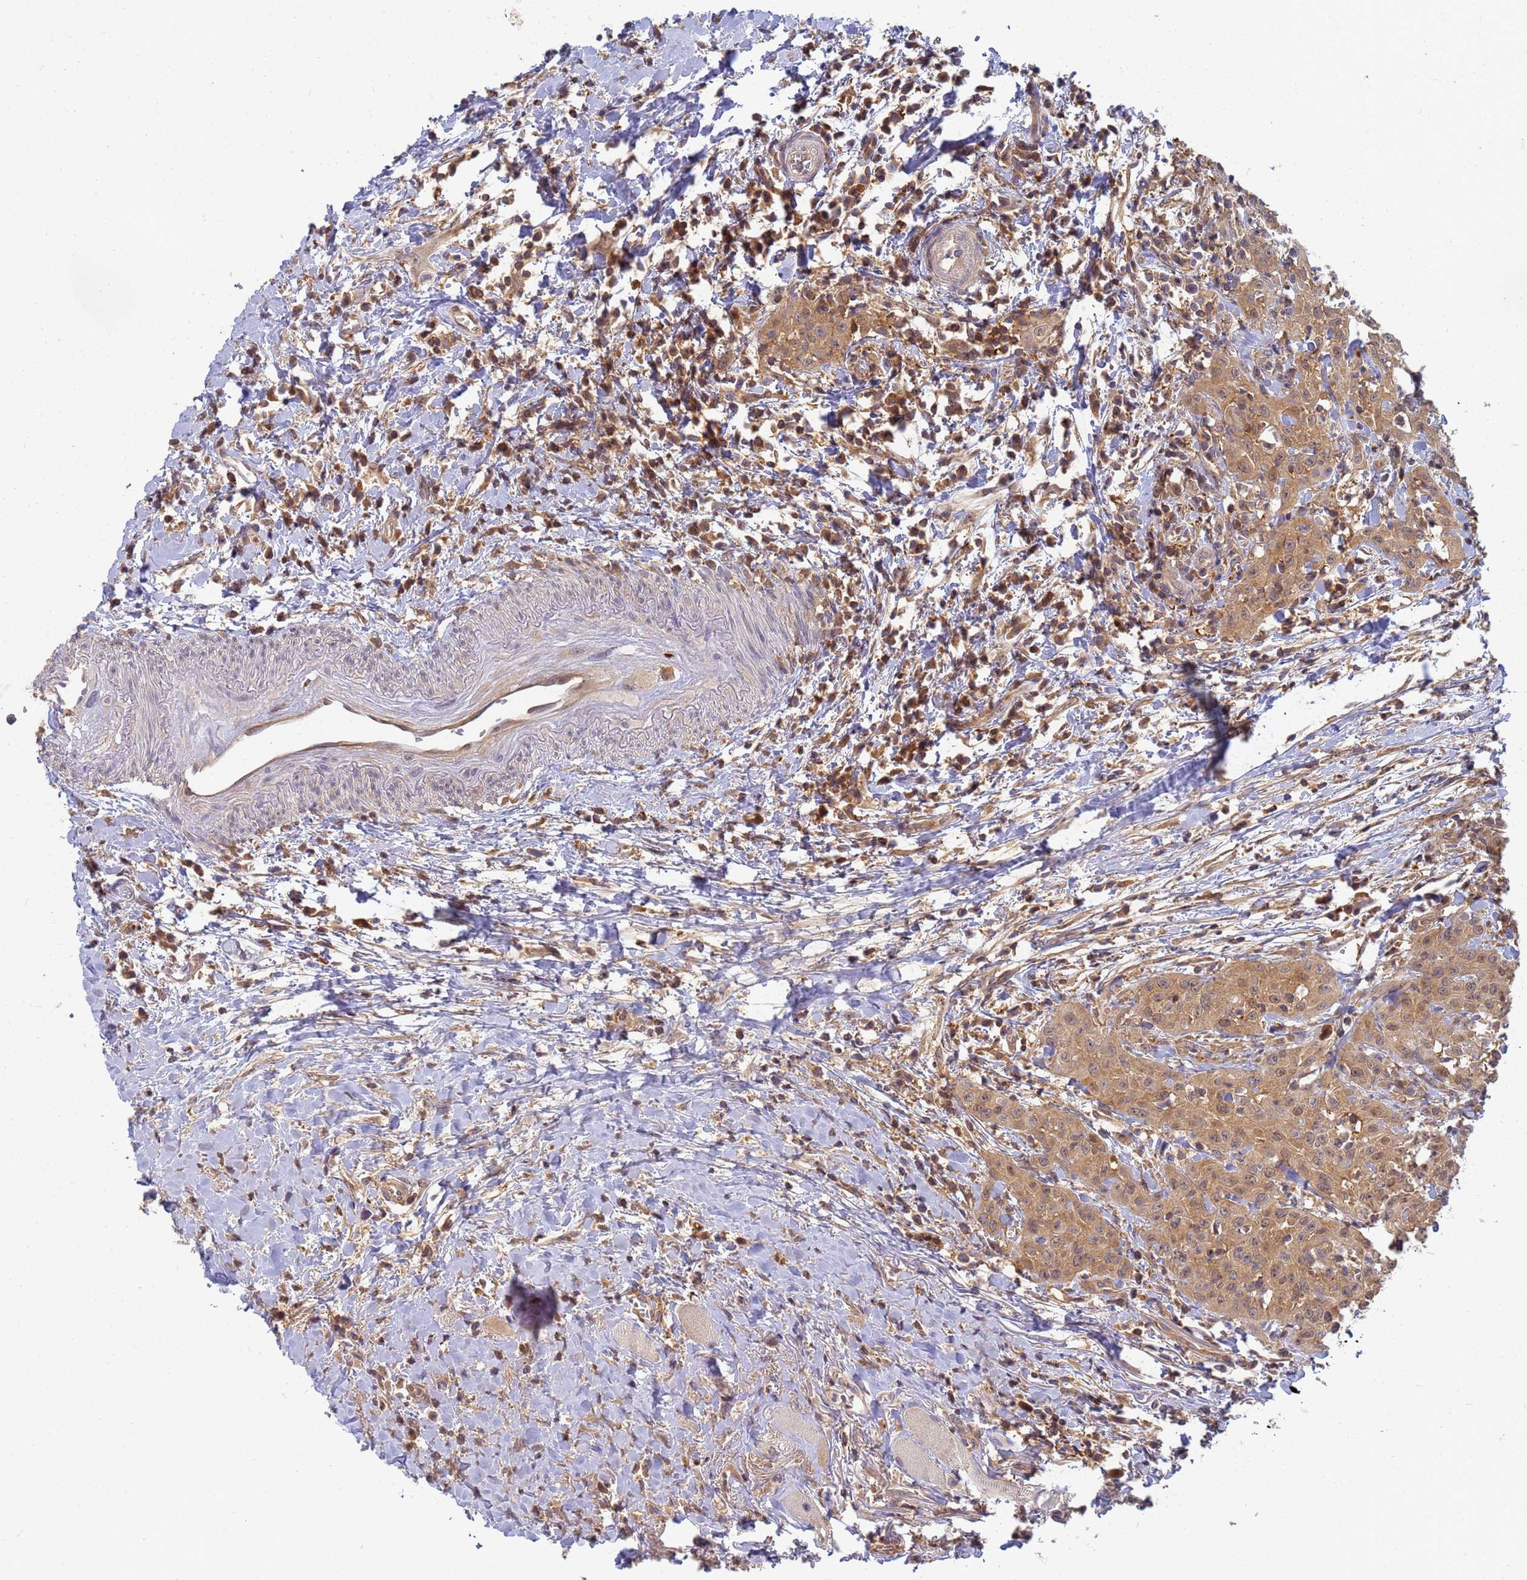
{"staining": {"intensity": "moderate", "quantity": ">75%", "location": "cytoplasmic/membranous,nuclear"}, "tissue": "head and neck cancer", "cell_type": "Tumor cells", "image_type": "cancer", "snomed": [{"axis": "morphology", "description": "Squamous cell carcinoma, NOS"}, {"axis": "topography", "description": "Head-Neck"}], "caption": "Protein expression by IHC exhibits moderate cytoplasmic/membranous and nuclear positivity in about >75% of tumor cells in head and neck cancer.", "gene": "SHARPIN", "patient": {"sex": "female", "age": 70}}